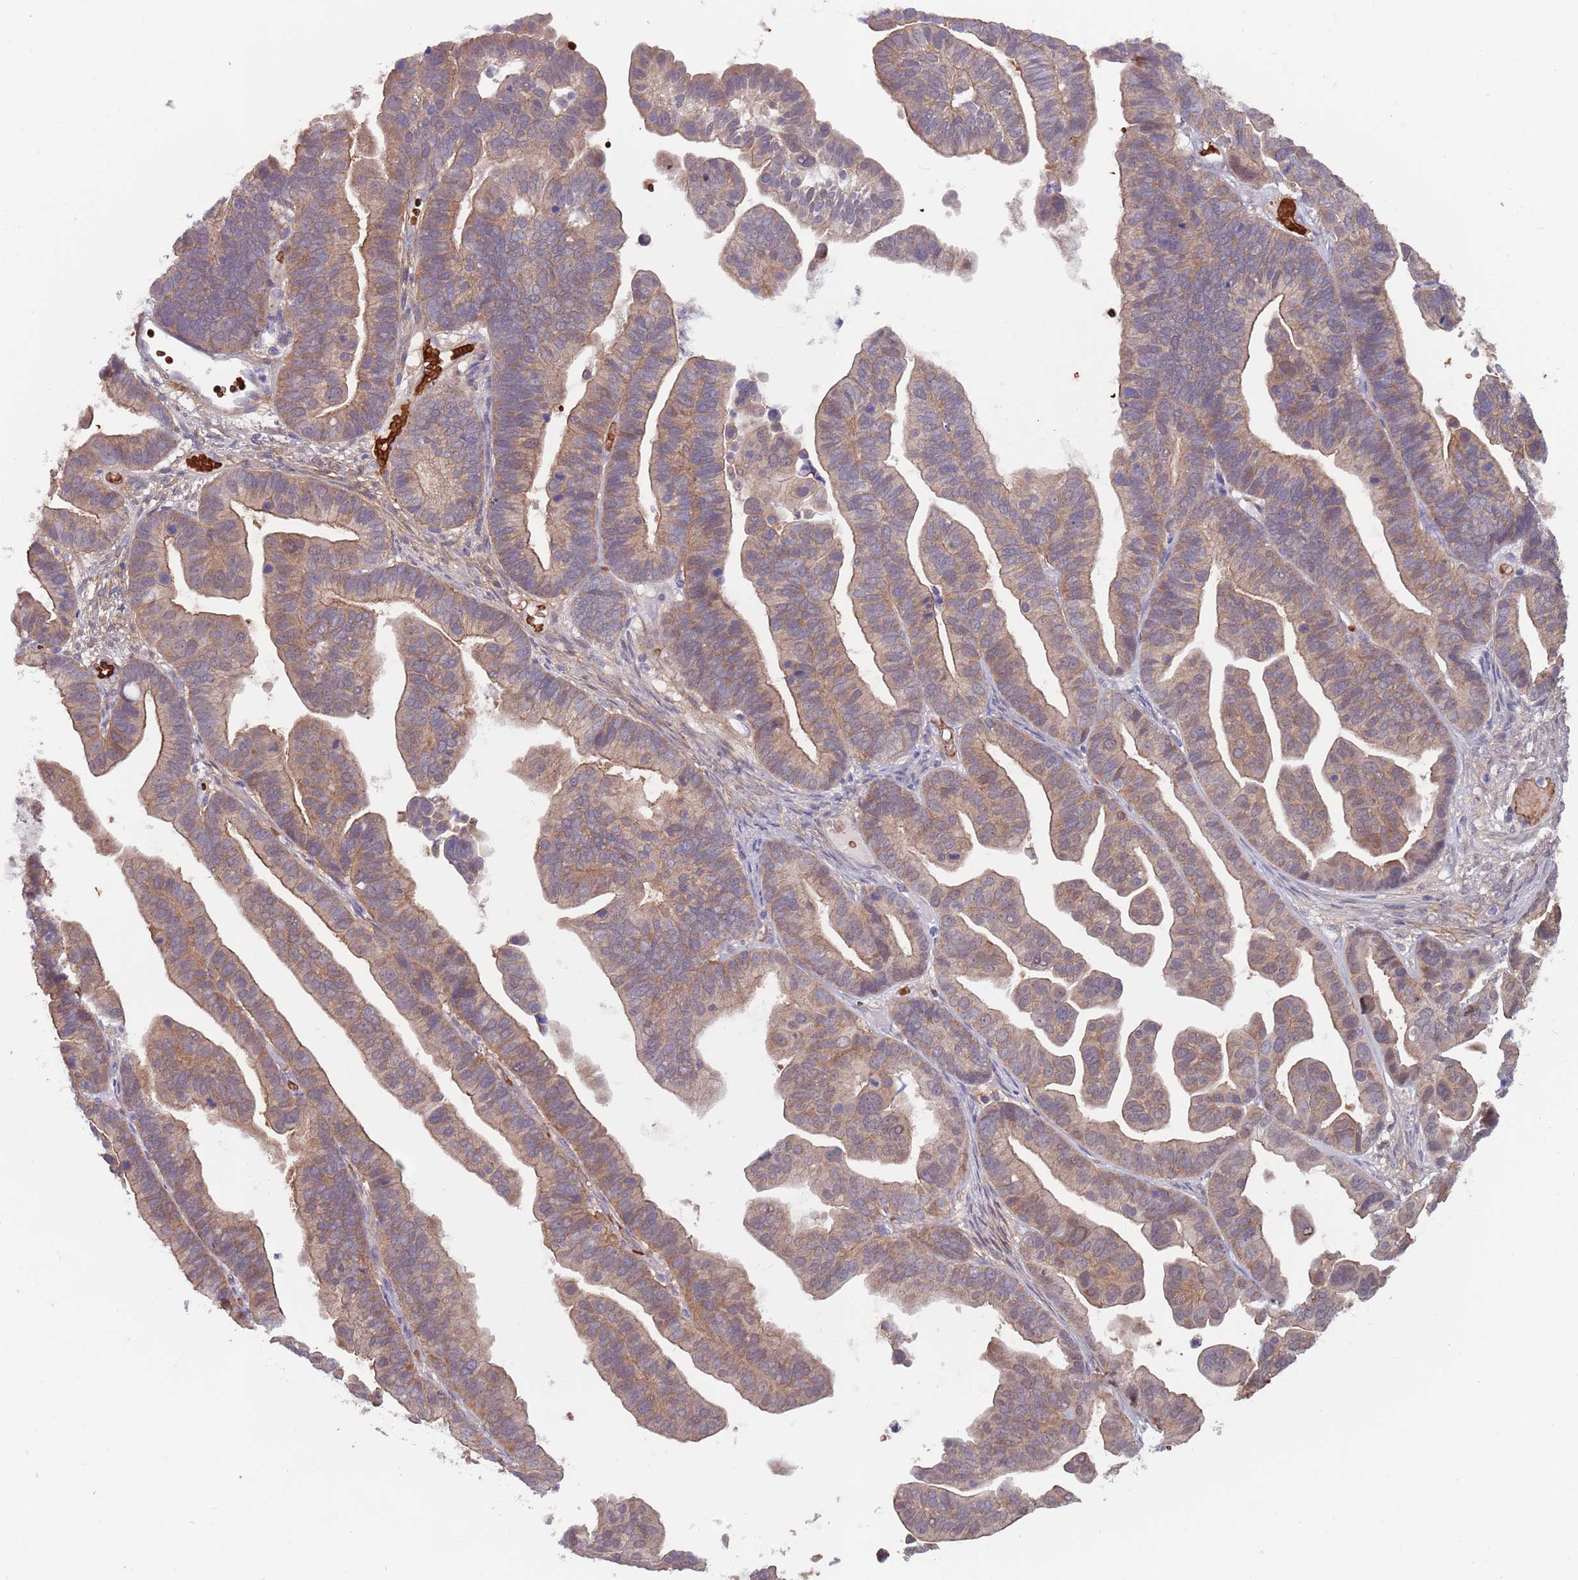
{"staining": {"intensity": "moderate", "quantity": "25%-75%", "location": "cytoplasmic/membranous"}, "tissue": "ovarian cancer", "cell_type": "Tumor cells", "image_type": "cancer", "snomed": [{"axis": "morphology", "description": "Cystadenocarcinoma, serous, NOS"}, {"axis": "topography", "description": "Ovary"}], "caption": "Ovarian serous cystadenocarcinoma stained for a protein shows moderate cytoplasmic/membranous positivity in tumor cells.", "gene": "CLNS1A", "patient": {"sex": "female", "age": 56}}